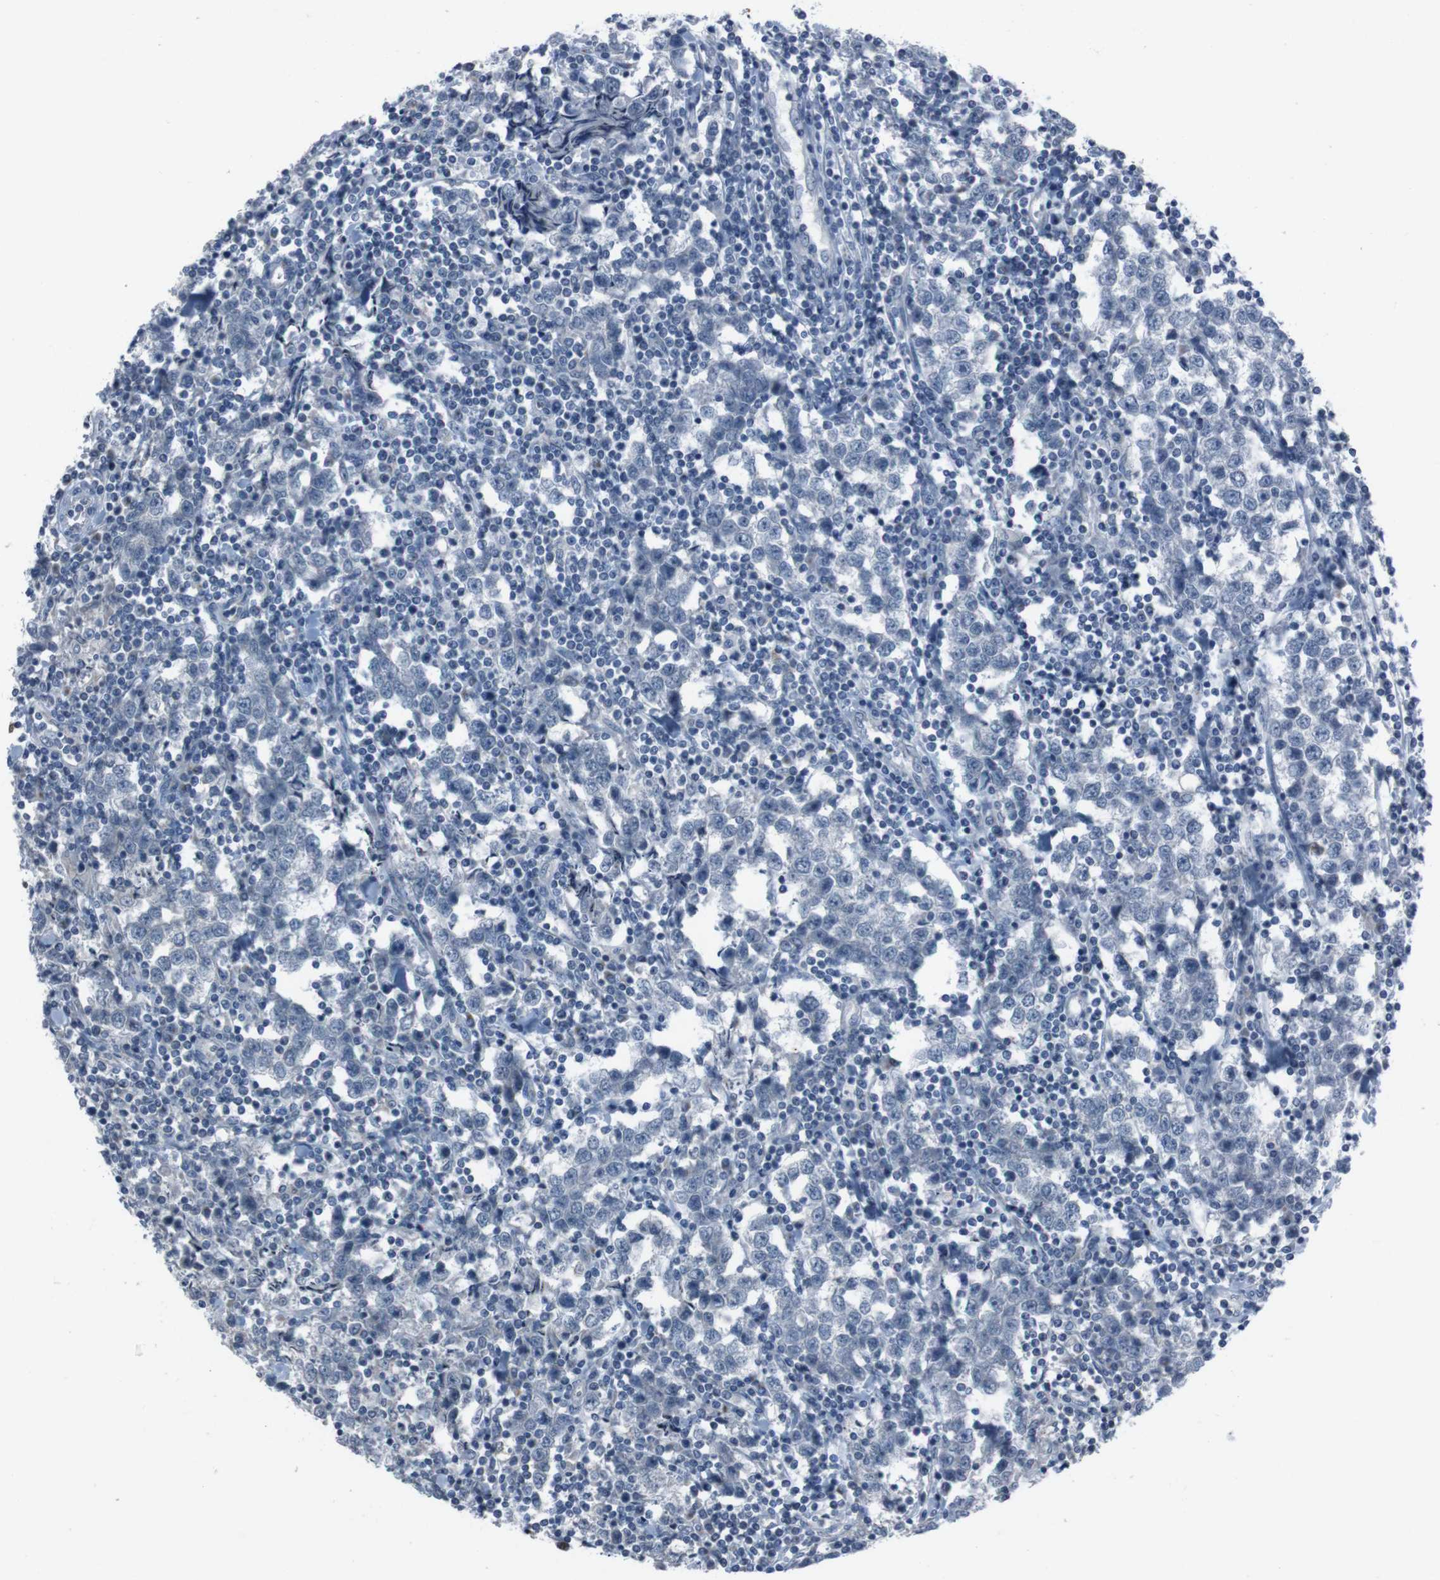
{"staining": {"intensity": "negative", "quantity": "none", "location": "none"}, "tissue": "testis cancer", "cell_type": "Tumor cells", "image_type": "cancer", "snomed": [{"axis": "morphology", "description": "Seminoma, NOS"}, {"axis": "morphology", "description": "Carcinoma, Embryonal, NOS"}, {"axis": "topography", "description": "Testis"}], "caption": "The image reveals no staining of tumor cells in testis embryonal carcinoma.", "gene": "EFNA5", "patient": {"sex": "male", "age": 36}}